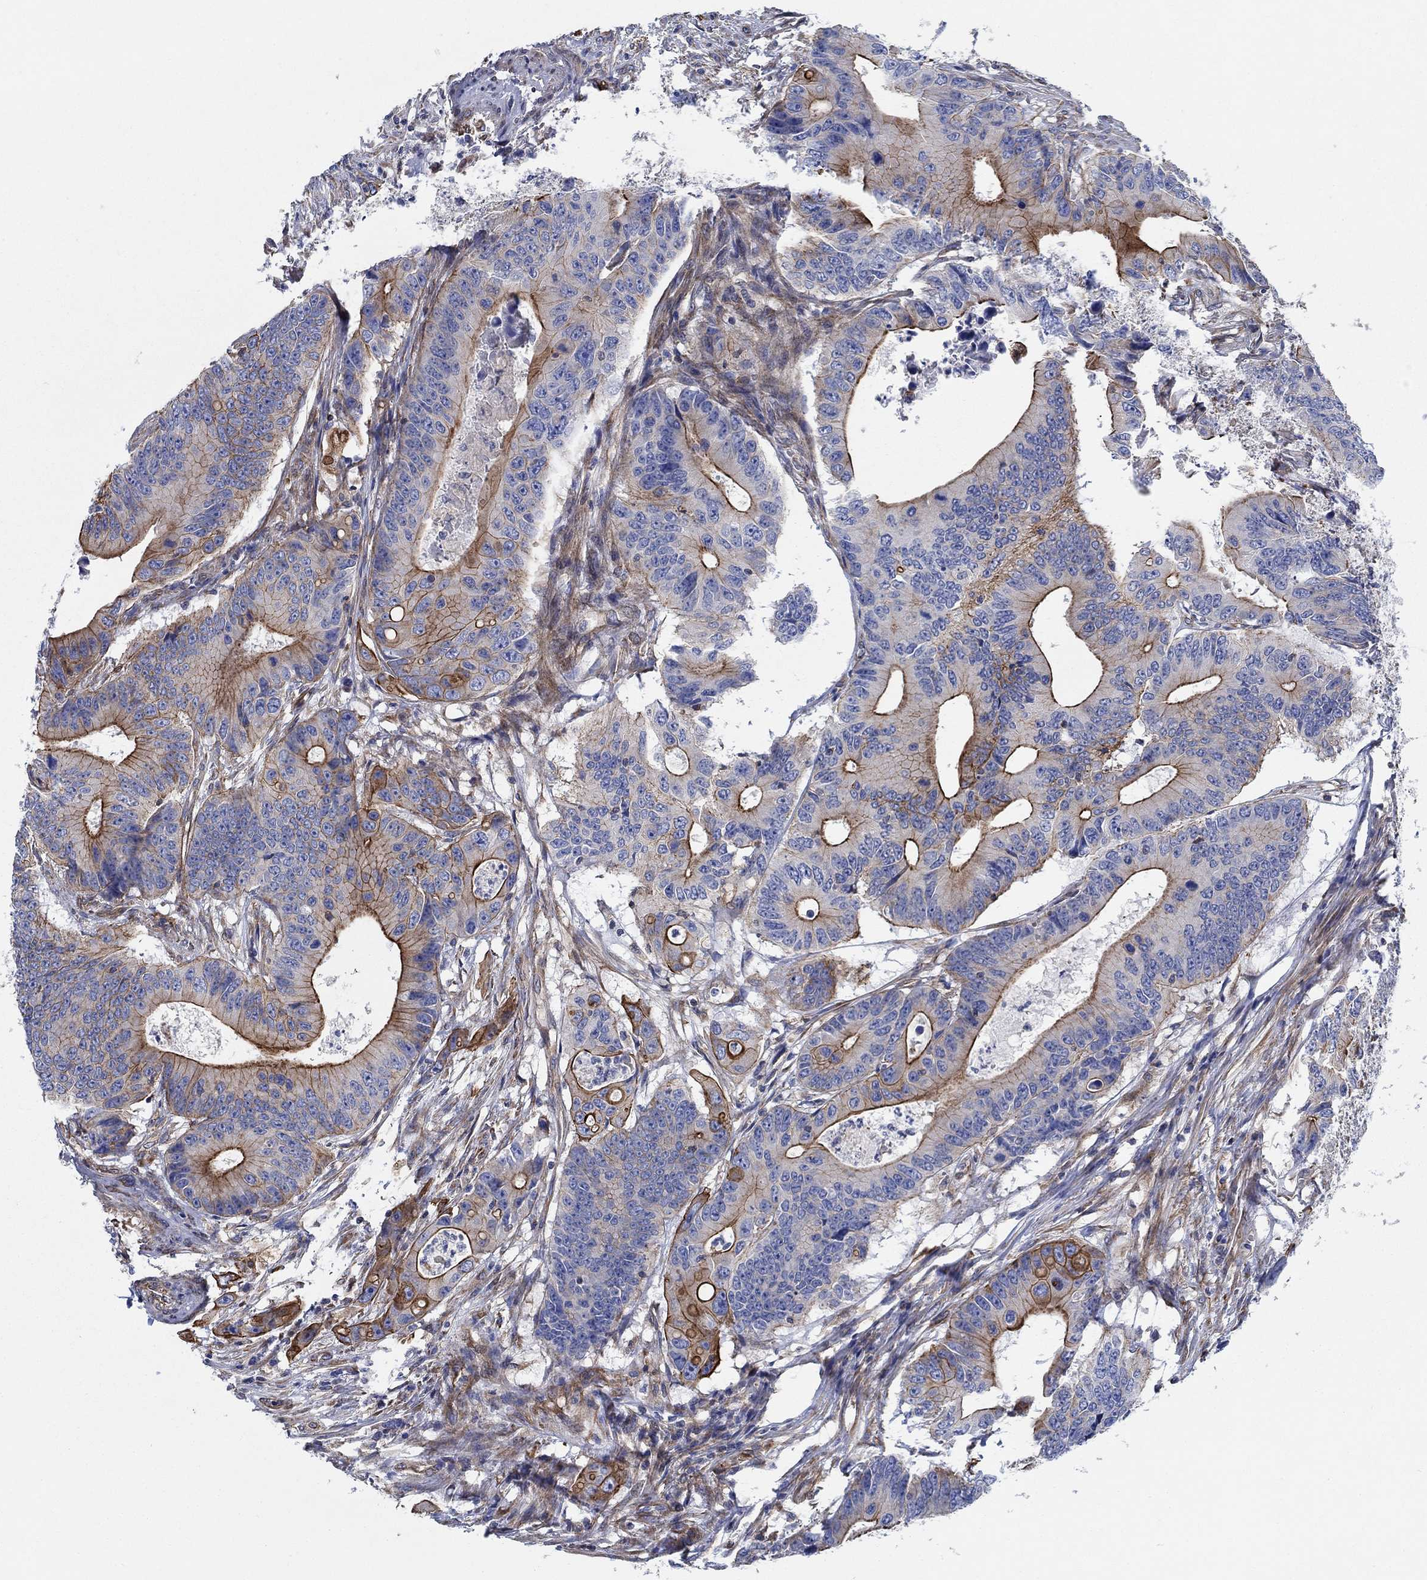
{"staining": {"intensity": "strong", "quantity": "25%-75%", "location": "cytoplasmic/membranous"}, "tissue": "colorectal cancer", "cell_type": "Tumor cells", "image_type": "cancer", "snomed": [{"axis": "morphology", "description": "Adenocarcinoma, NOS"}, {"axis": "topography", "description": "Colon"}], "caption": "A high-resolution histopathology image shows immunohistochemistry (IHC) staining of colorectal cancer (adenocarcinoma), which displays strong cytoplasmic/membranous staining in about 25%-75% of tumor cells.", "gene": "FMN1", "patient": {"sex": "female", "age": 90}}